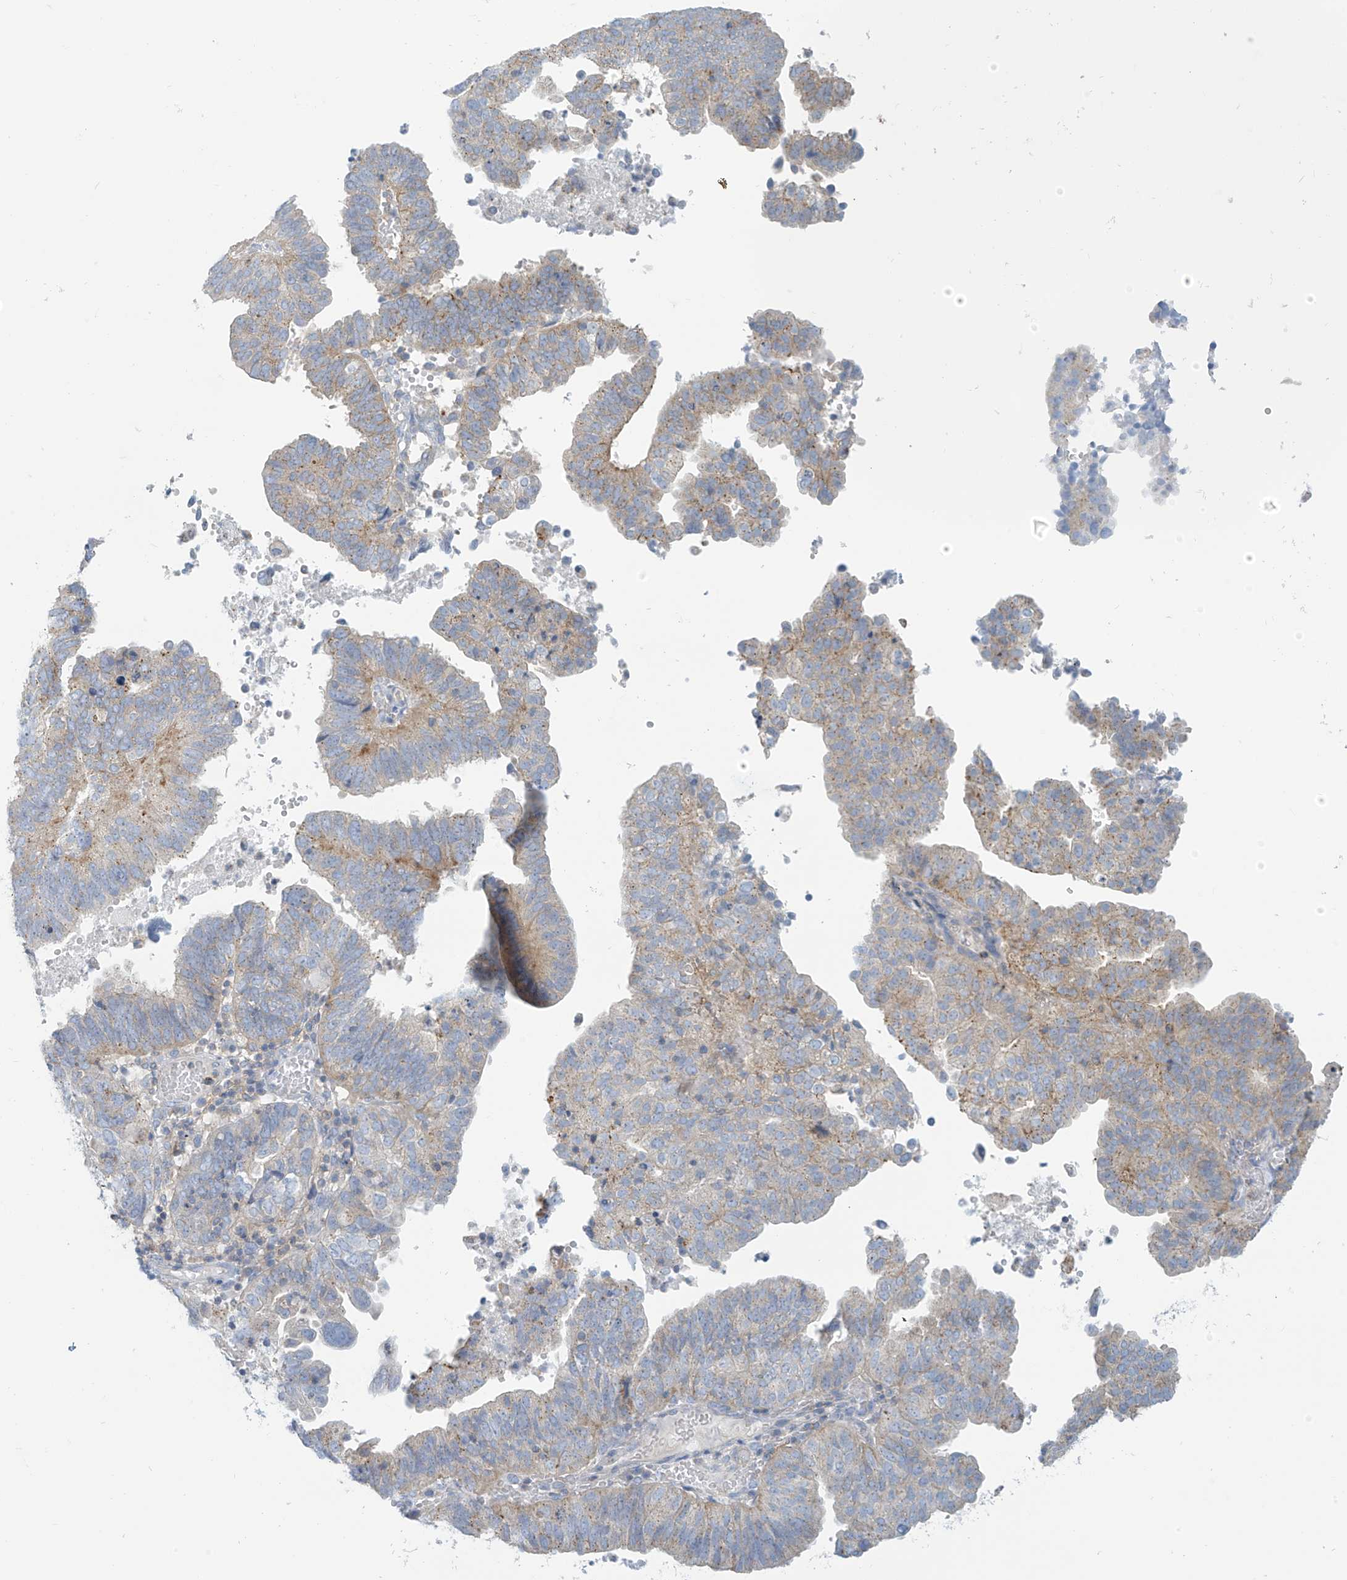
{"staining": {"intensity": "weak", "quantity": "<25%", "location": "cytoplasmic/membranous"}, "tissue": "endometrial cancer", "cell_type": "Tumor cells", "image_type": "cancer", "snomed": [{"axis": "morphology", "description": "Adenocarcinoma, NOS"}, {"axis": "topography", "description": "Uterus"}], "caption": "This histopathology image is of endometrial cancer stained with immunohistochemistry (IHC) to label a protein in brown with the nuclei are counter-stained blue. There is no expression in tumor cells. (Immunohistochemistry (ihc), brightfield microscopy, high magnification).", "gene": "SLC6A12", "patient": {"sex": "female", "age": 77}}